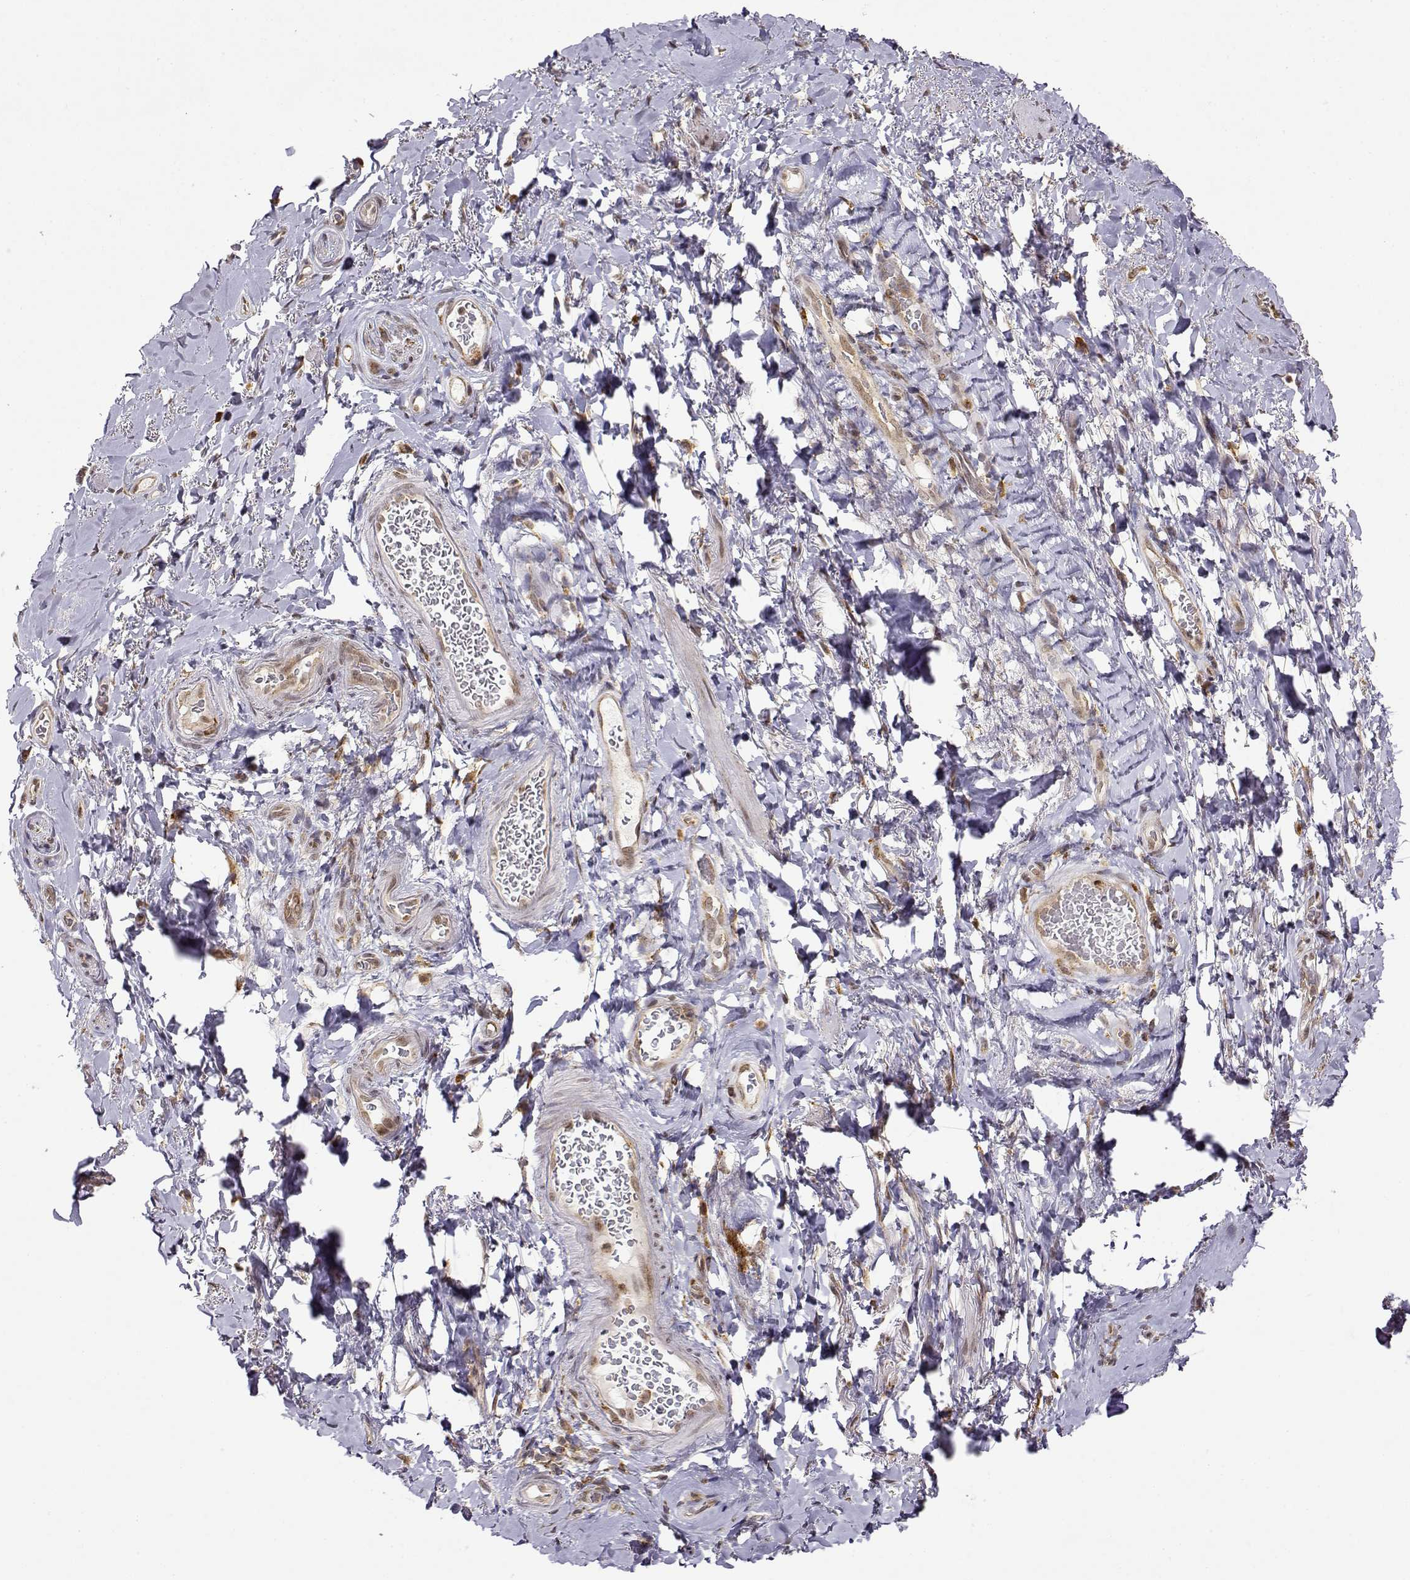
{"staining": {"intensity": "weak", "quantity": "<25%", "location": "nuclear"}, "tissue": "adipose tissue", "cell_type": "Adipocytes", "image_type": "normal", "snomed": [{"axis": "morphology", "description": "Normal tissue, NOS"}, {"axis": "topography", "description": "Anal"}, {"axis": "topography", "description": "Peripheral nerve tissue"}], "caption": "Adipose tissue was stained to show a protein in brown. There is no significant expression in adipocytes. Brightfield microscopy of IHC stained with DAB (brown) and hematoxylin (blue), captured at high magnification.", "gene": "RNF13", "patient": {"sex": "male", "age": 53}}